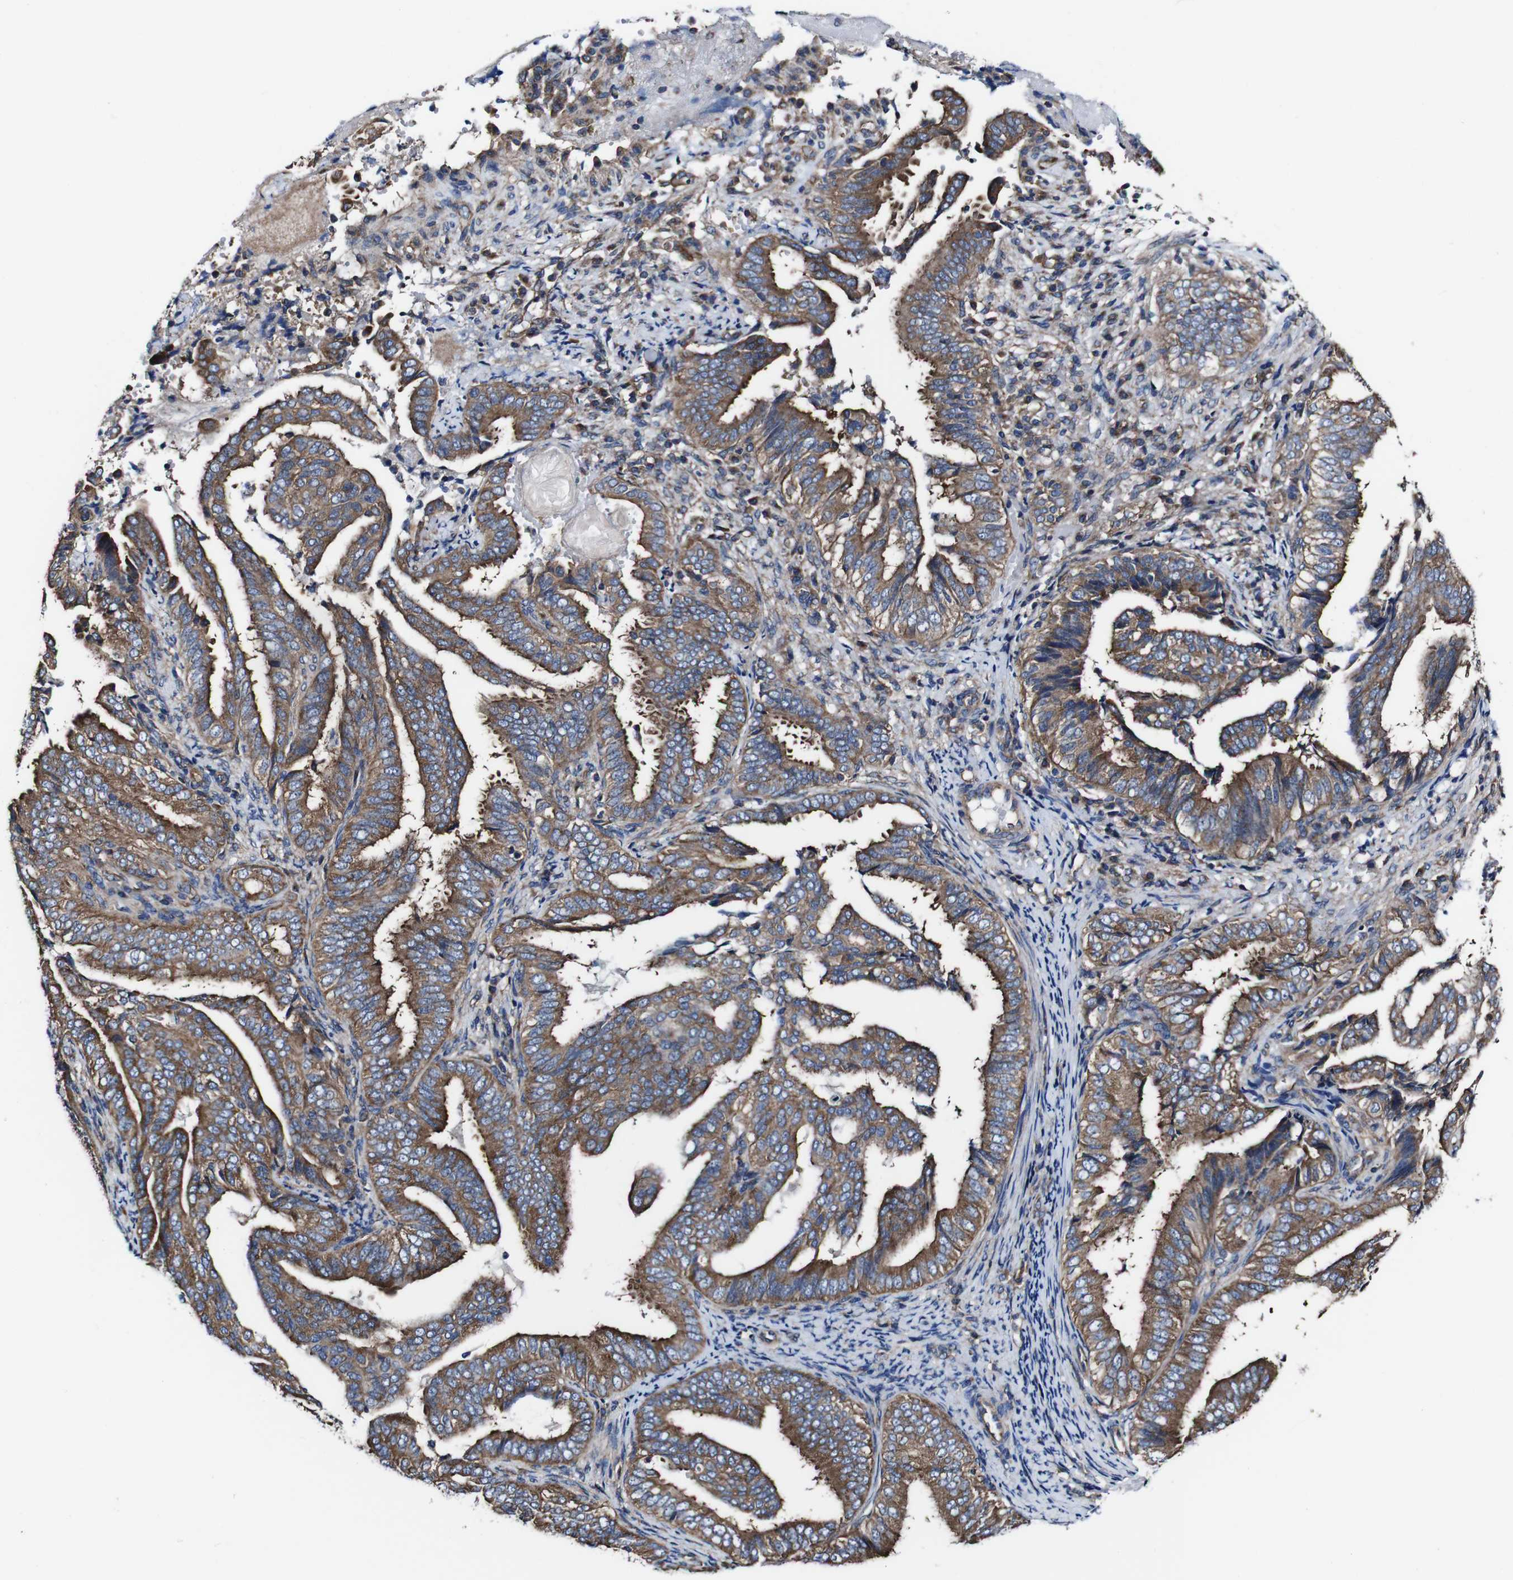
{"staining": {"intensity": "moderate", "quantity": ">75%", "location": "cytoplasmic/membranous"}, "tissue": "endometrial cancer", "cell_type": "Tumor cells", "image_type": "cancer", "snomed": [{"axis": "morphology", "description": "Adenocarcinoma, NOS"}, {"axis": "topography", "description": "Endometrium"}], "caption": "Moderate cytoplasmic/membranous protein staining is seen in about >75% of tumor cells in endometrial cancer (adenocarcinoma). Immunohistochemistry stains the protein of interest in brown and the nuclei are stained blue.", "gene": "CSF1R", "patient": {"sex": "female", "age": 58}}